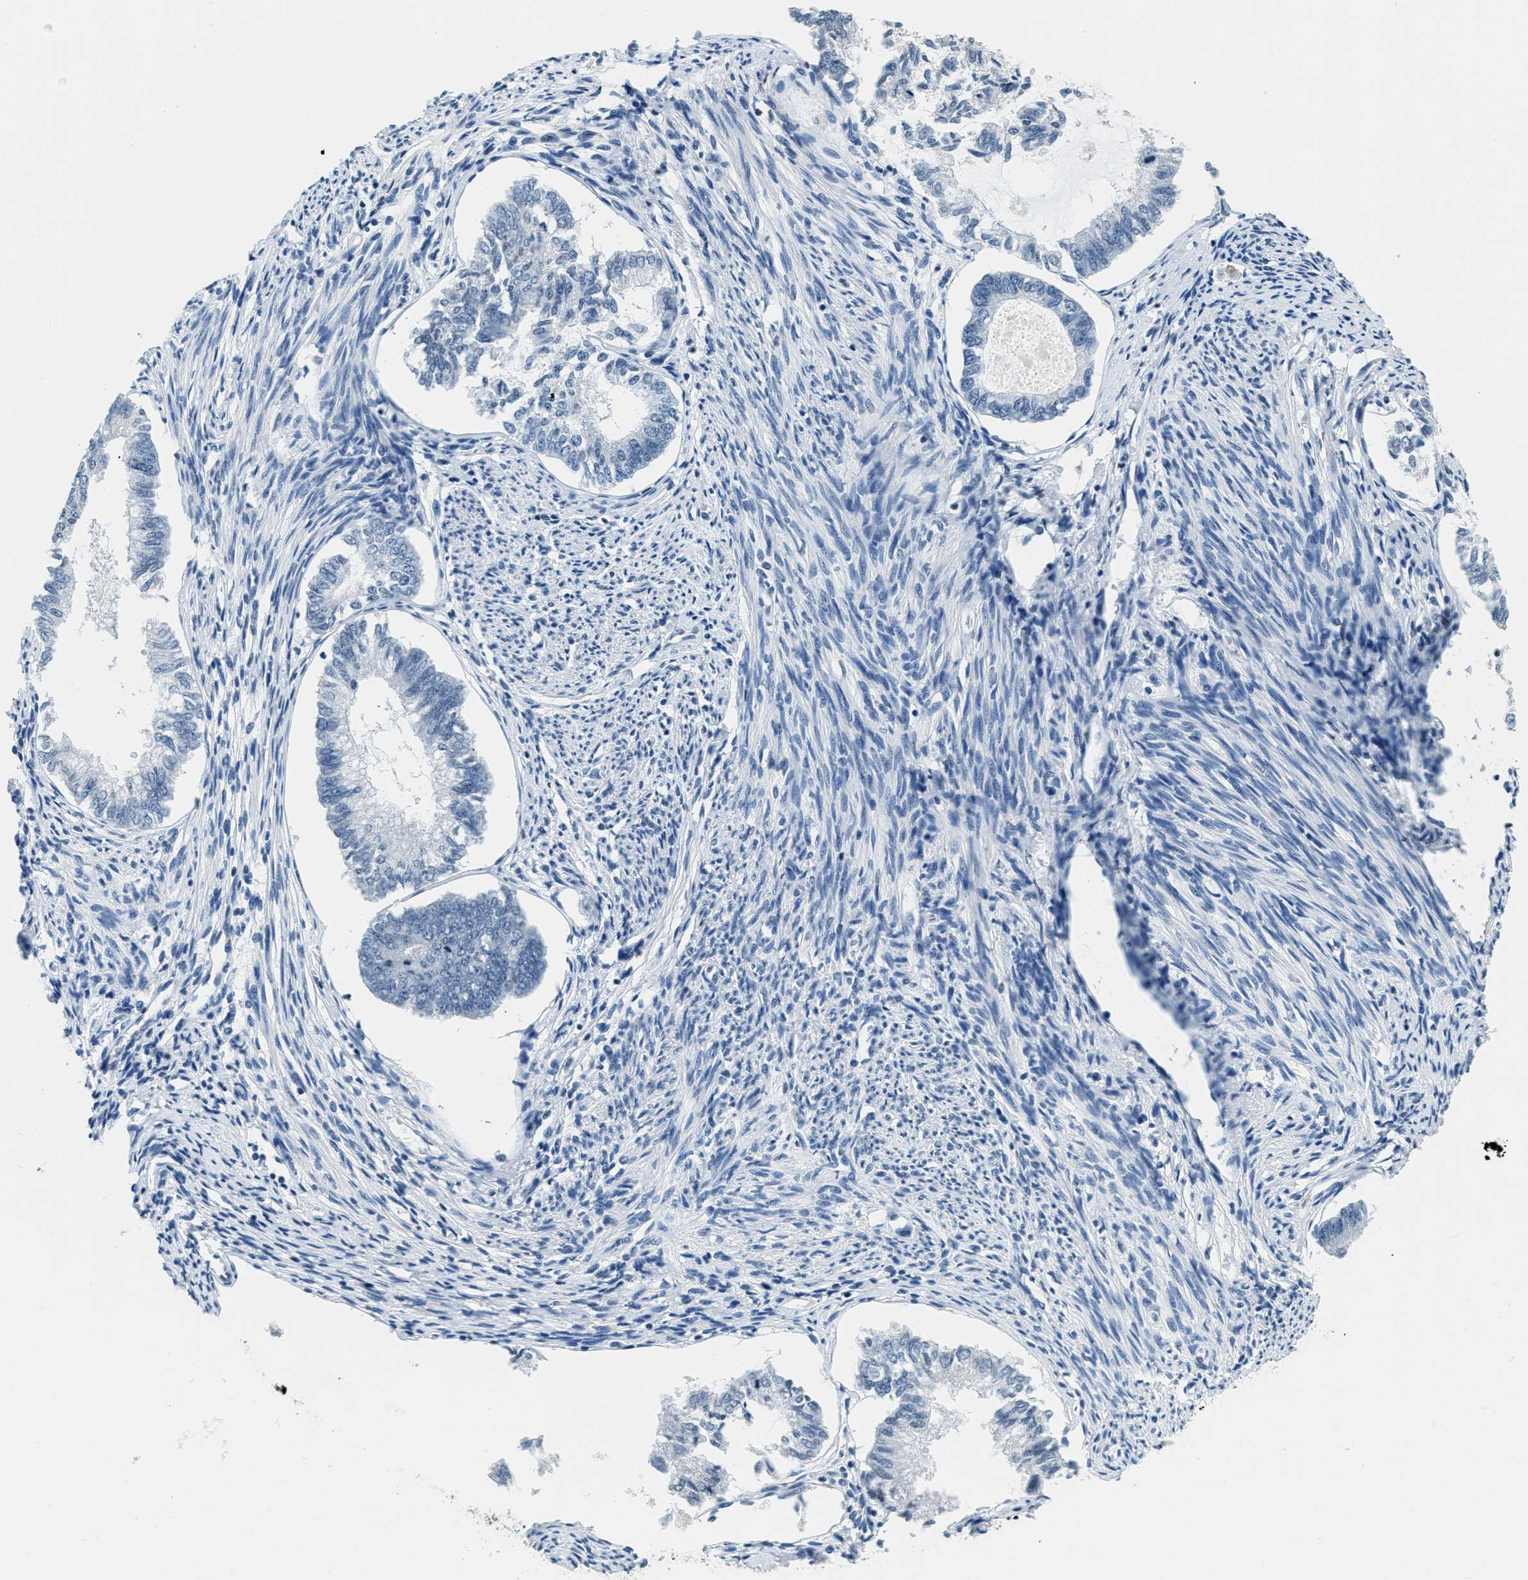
{"staining": {"intensity": "negative", "quantity": "none", "location": "none"}, "tissue": "endometrial cancer", "cell_type": "Tumor cells", "image_type": "cancer", "snomed": [{"axis": "morphology", "description": "Adenocarcinoma, NOS"}, {"axis": "topography", "description": "Endometrium"}], "caption": "This image is of endometrial cancer (adenocarcinoma) stained with immunohistochemistry (IHC) to label a protein in brown with the nuclei are counter-stained blue. There is no expression in tumor cells.", "gene": "CA4", "patient": {"sex": "female", "age": 86}}